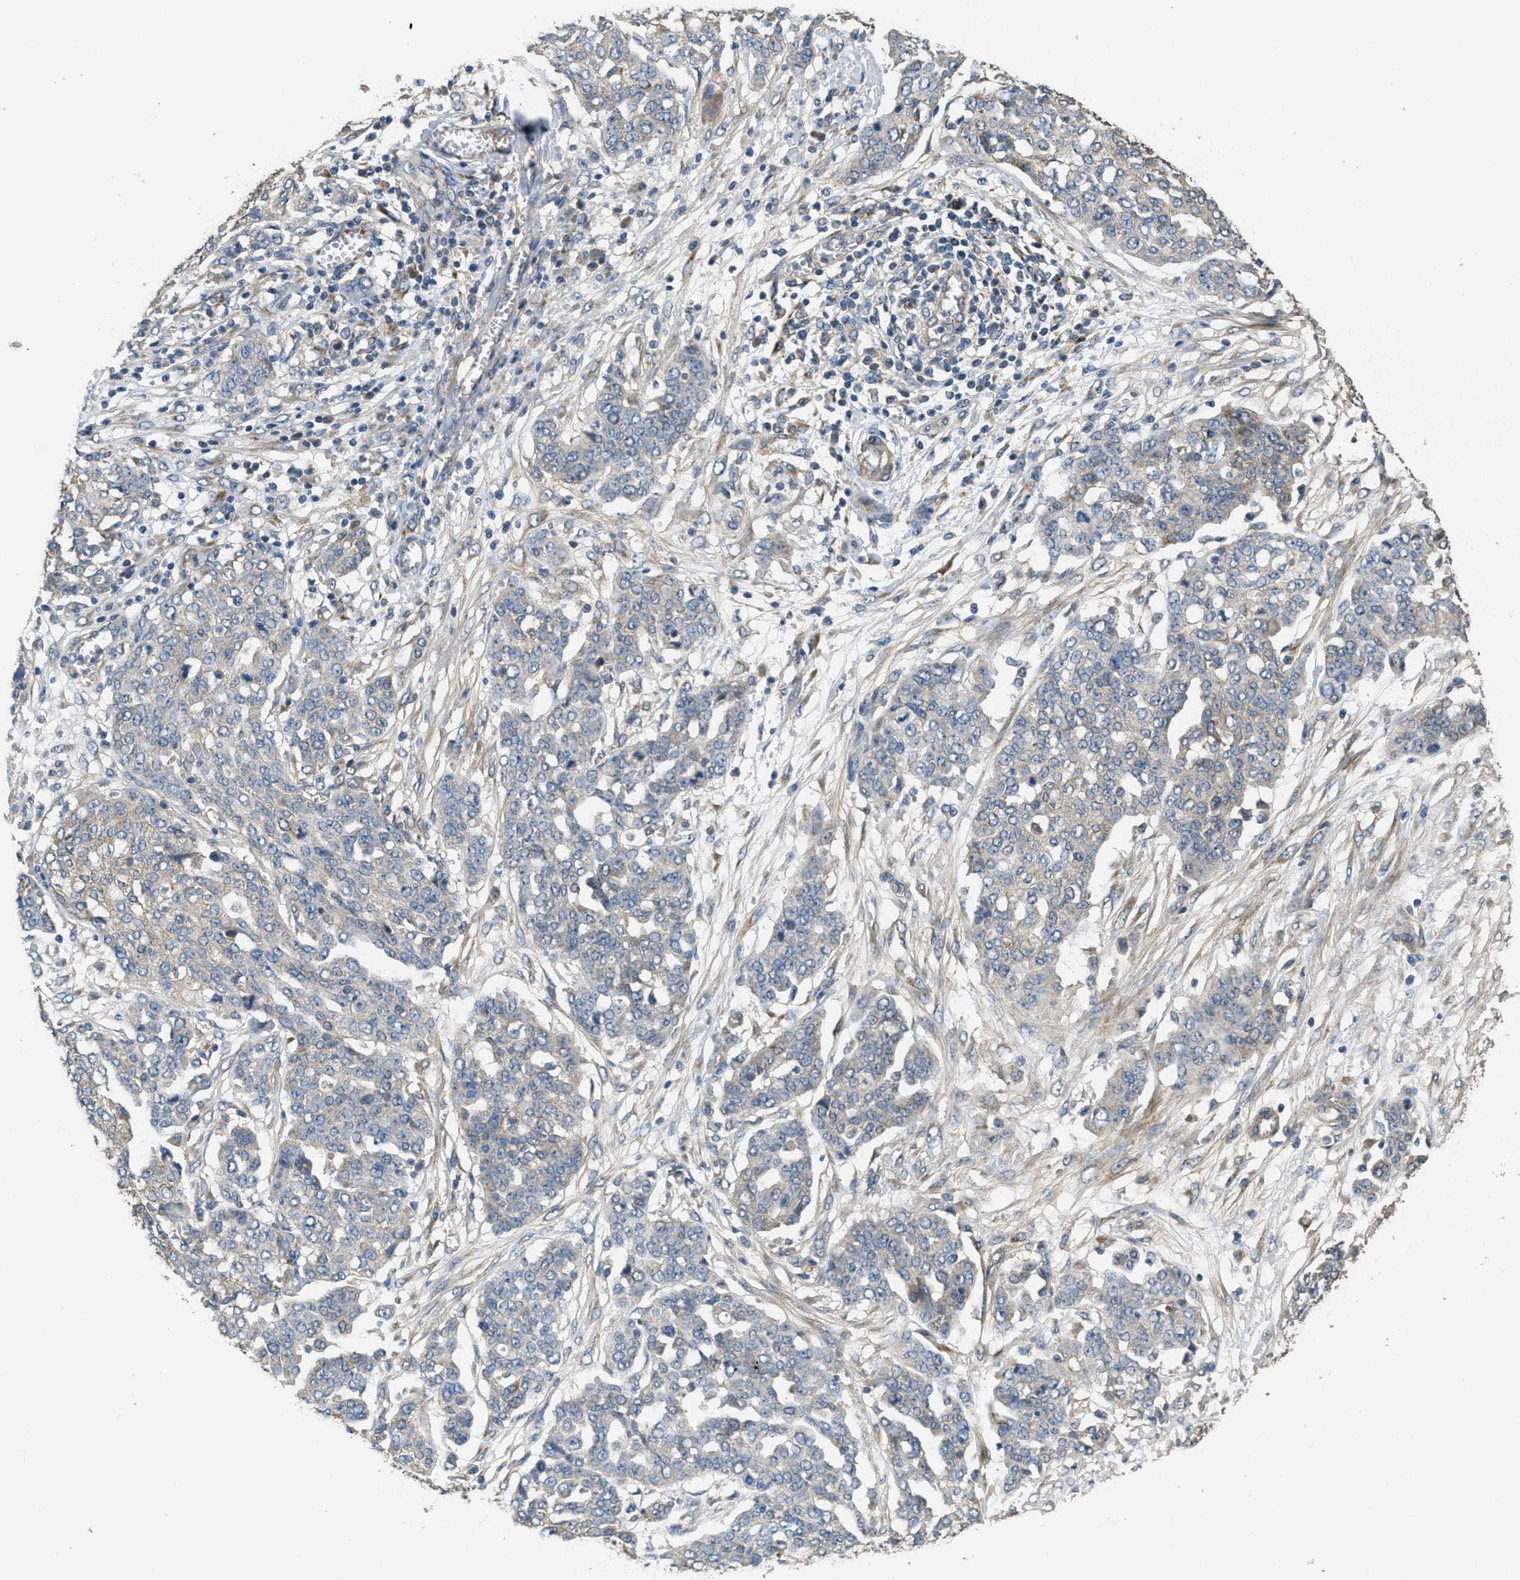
{"staining": {"intensity": "moderate", "quantity": "<25%", "location": "cytoplasmic/membranous"}, "tissue": "ovarian cancer", "cell_type": "Tumor cells", "image_type": "cancer", "snomed": [{"axis": "morphology", "description": "Cystadenocarcinoma, serous, NOS"}, {"axis": "topography", "description": "Soft tissue"}, {"axis": "topography", "description": "Ovary"}], "caption": "A micrograph of human ovarian serous cystadenocarcinoma stained for a protein demonstrates moderate cytoplasmic/membranous brown staining in tumor cells.", "gene": "THBS2", "patient": {"sex": "female", "age": 57}}